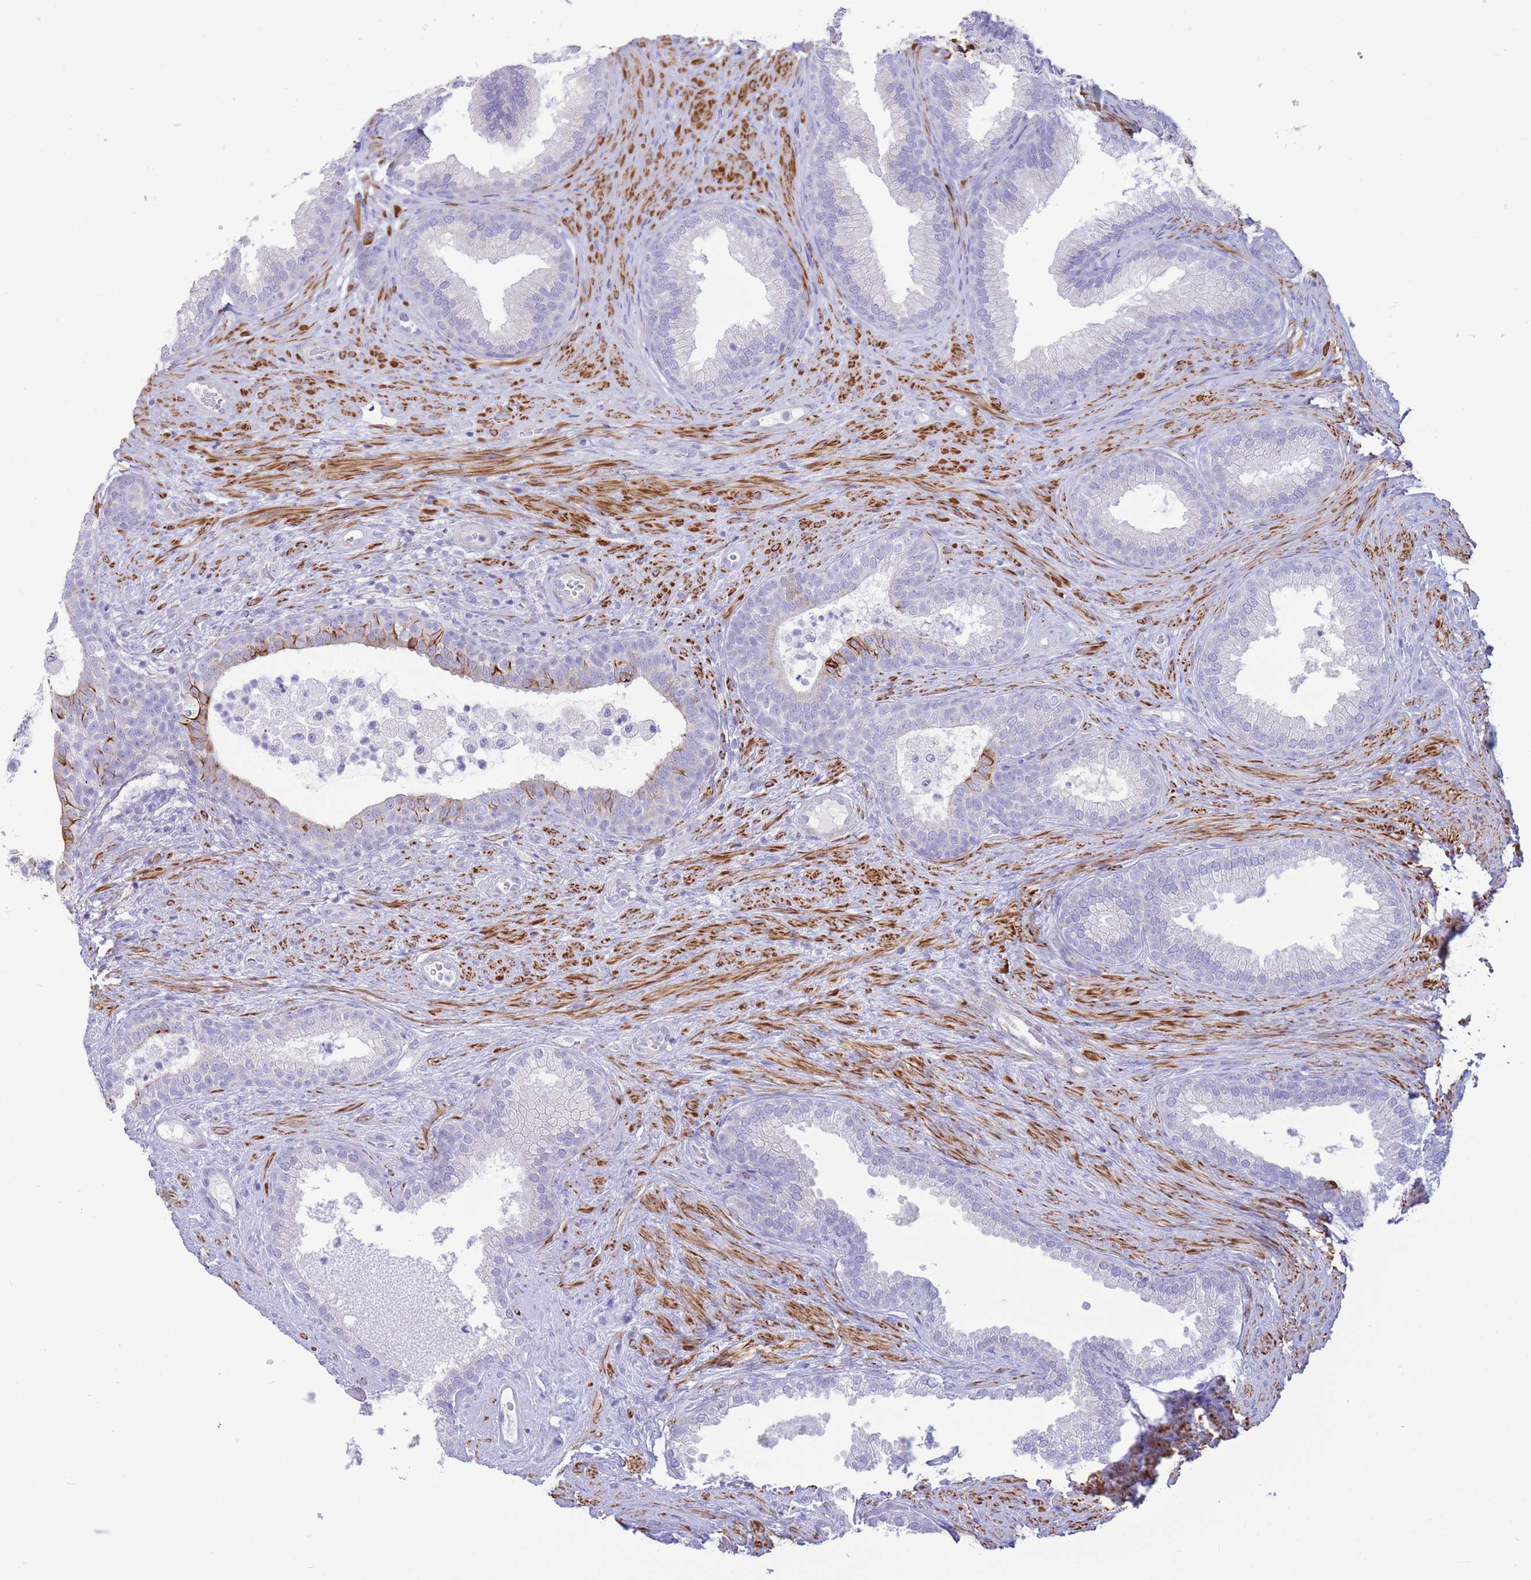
{"staining": {"intensity": "moderate", "quantity": "<25%", "location": "cytoplasmic/membranous"}, "tissue": "prostate", "cell_type": "Glandular cells", "image_type": "normal", "snomed": [{"axis": "morphology", "description": "Normal tissue, NOS"}, {"axis": "topography", "description": "Prostate"}], "caption": "Protein expression analysis of benign human prostate reveals moderate cytoplasmic/membranous staining in about <25% of glandular cells.", "gene": "VWA8", "patient": {"sex": "male", "age": 76}}